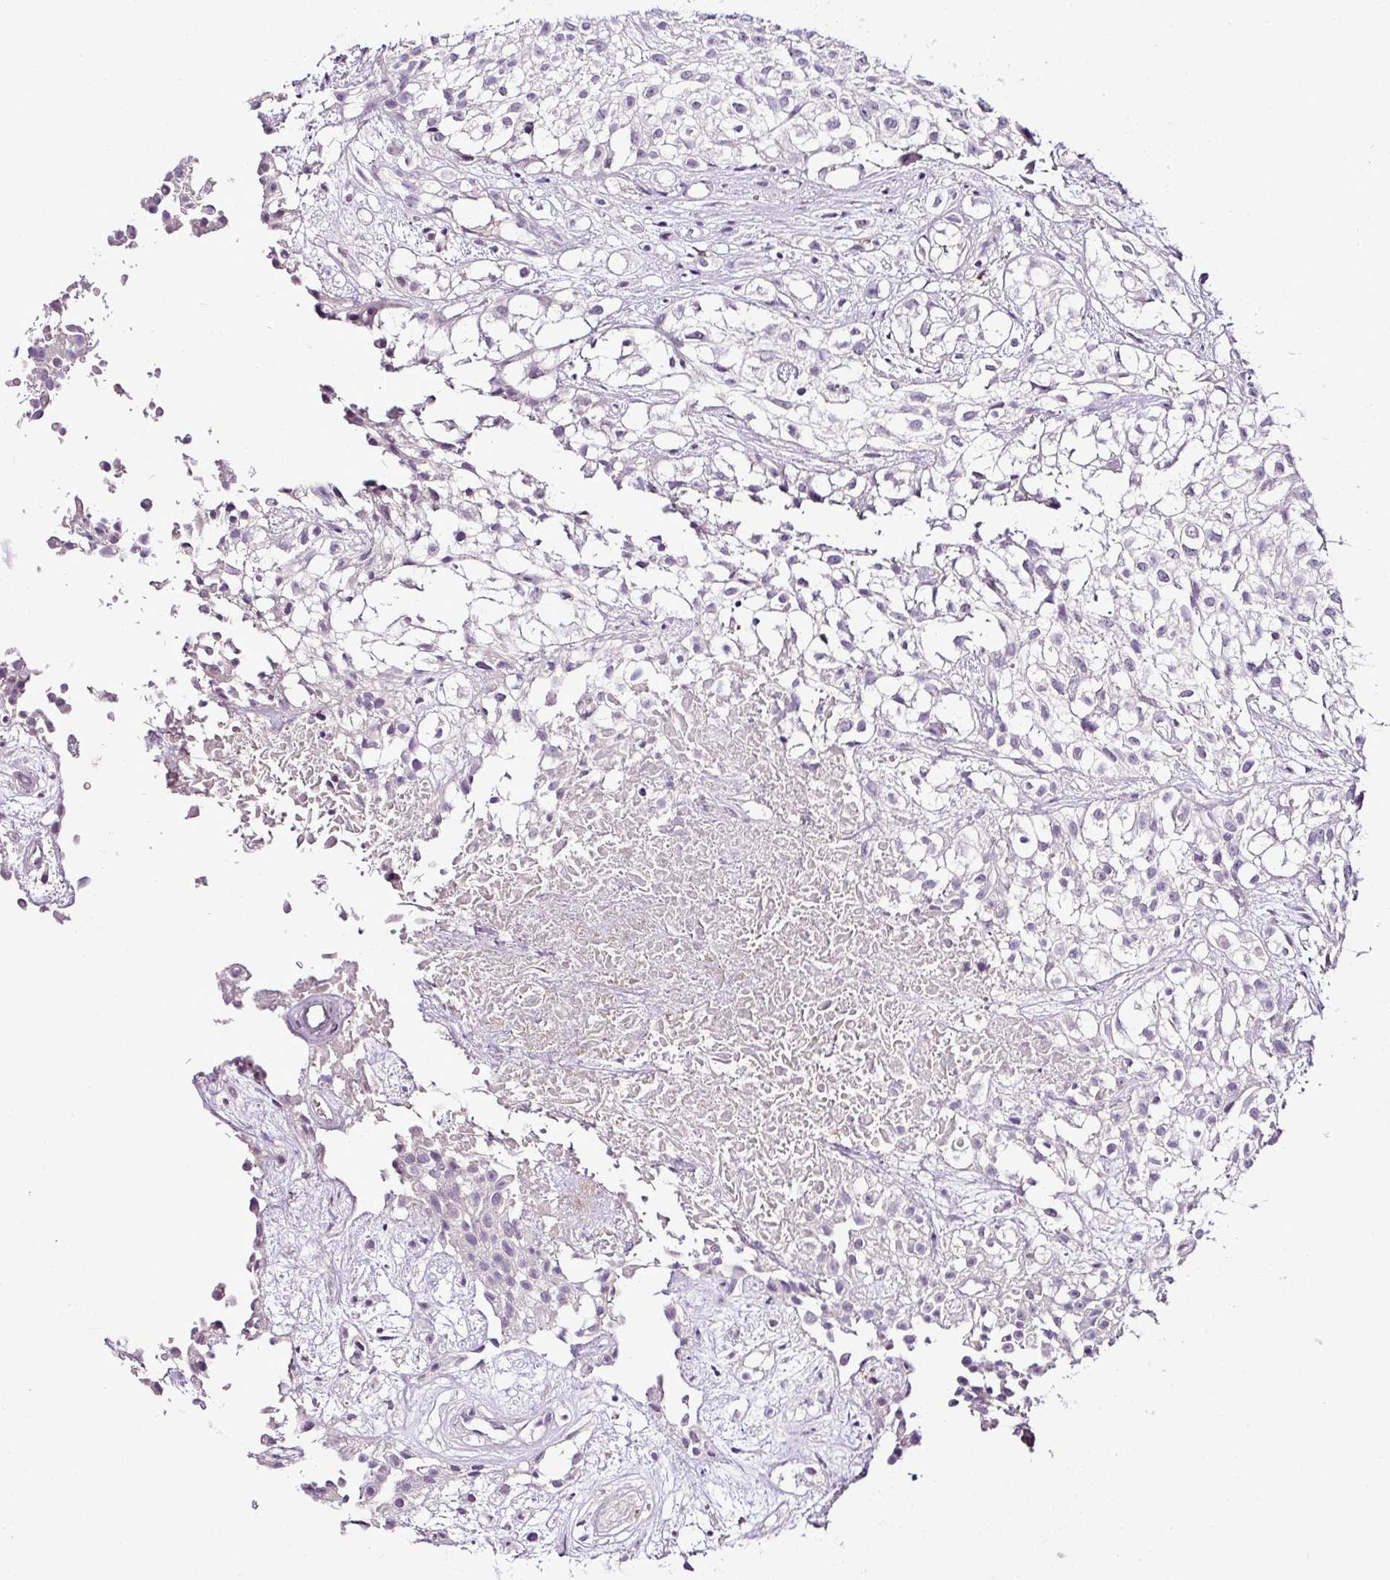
{"staining": {"intensity": "negative", "quantity": "none", "location": "none"}, "tissue": "urothelial cancer", "cell_type": "Tumor cells", "image_type": "cancer", "snomed": [{"axis": "morphology", "description": "Urothelial carcinoma, High grade"}, {"axis": "topography", "description": "Urinary bladder"}], "caption": "Micrograph shows no significant protein staining in tumor cells of urothelial carcinoma (high-grade).", "gene": "ESR1", "patient": {"sex": "male", "age": 56}}